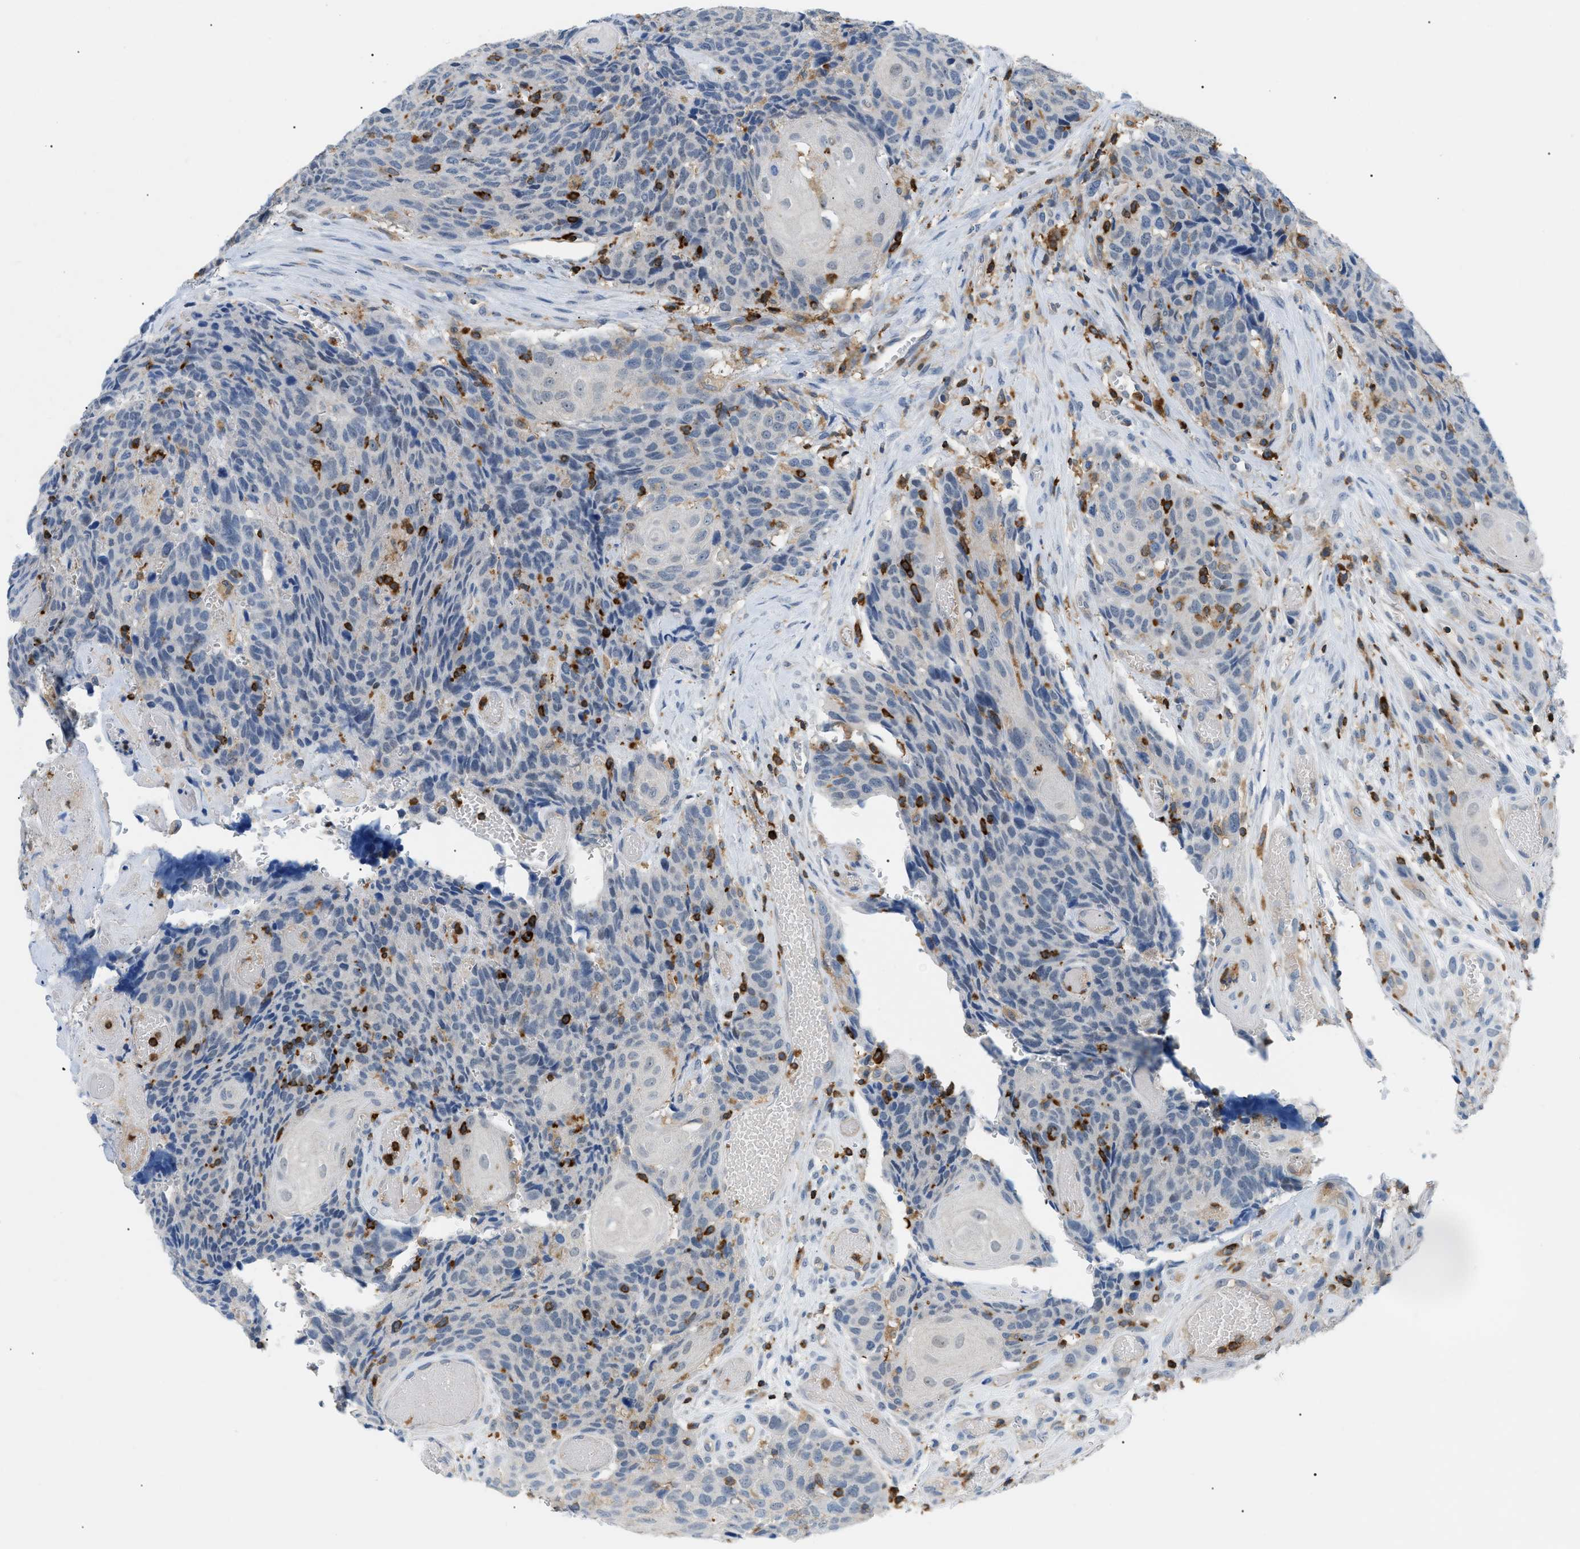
{"staining": {"intensity": "negative", "quantity": "none", "location": "none"}, "tissue": "head and neck cancer", "cell_type": "Tumor cells", "image_type": "cancer", "snomed": [{"axis": "morphology", "description": "Squamous cell carcinoma, NOS"}, {"axis": "topography", "description": "Head-Neck"}], "caption": "High magnification brightfield microscopy of head and neck cancer stained with DAB (brown) and counterstained with hematoxylin (blue): tumor cells show no significant positivity.", "gene": "INPP5D", "patient": {"sex": "male", "age": 66}}